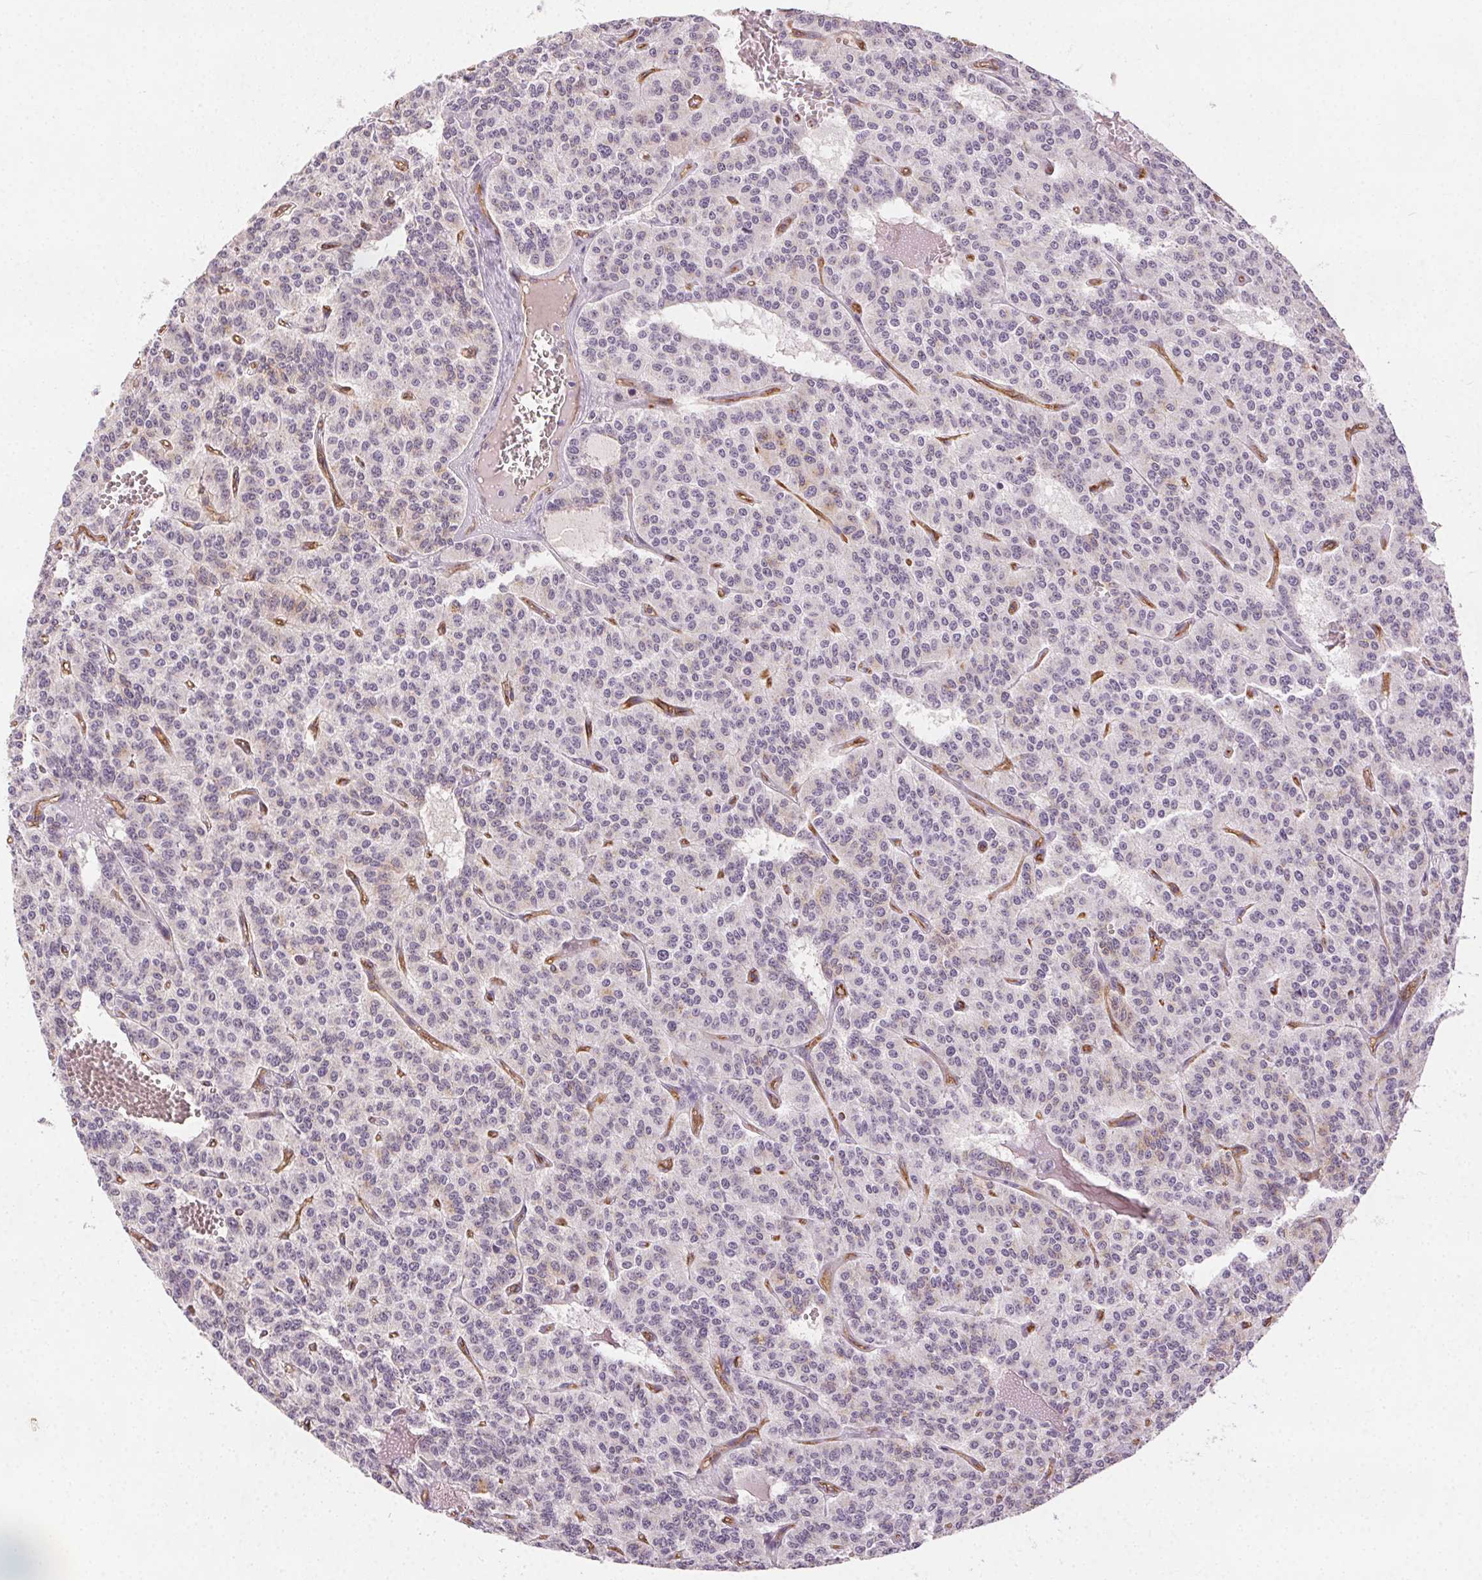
{"staining": {"intensity": "negative", "quantity": "none", "location": "none"}, "tissue": "carcinoid", "cell_type": "Tumor cells", "image_type": "cancer", "snomed": [{"axis": "morphology", "description": "Carcinoid, malignant, NOS"}, {"axis": "topography", "description": "Lung"}], "caption": "The image shows no staining of tumor cells in carcinoid.", "gene": "PODXL", "patient": {"sex": "female", "age": 71}}